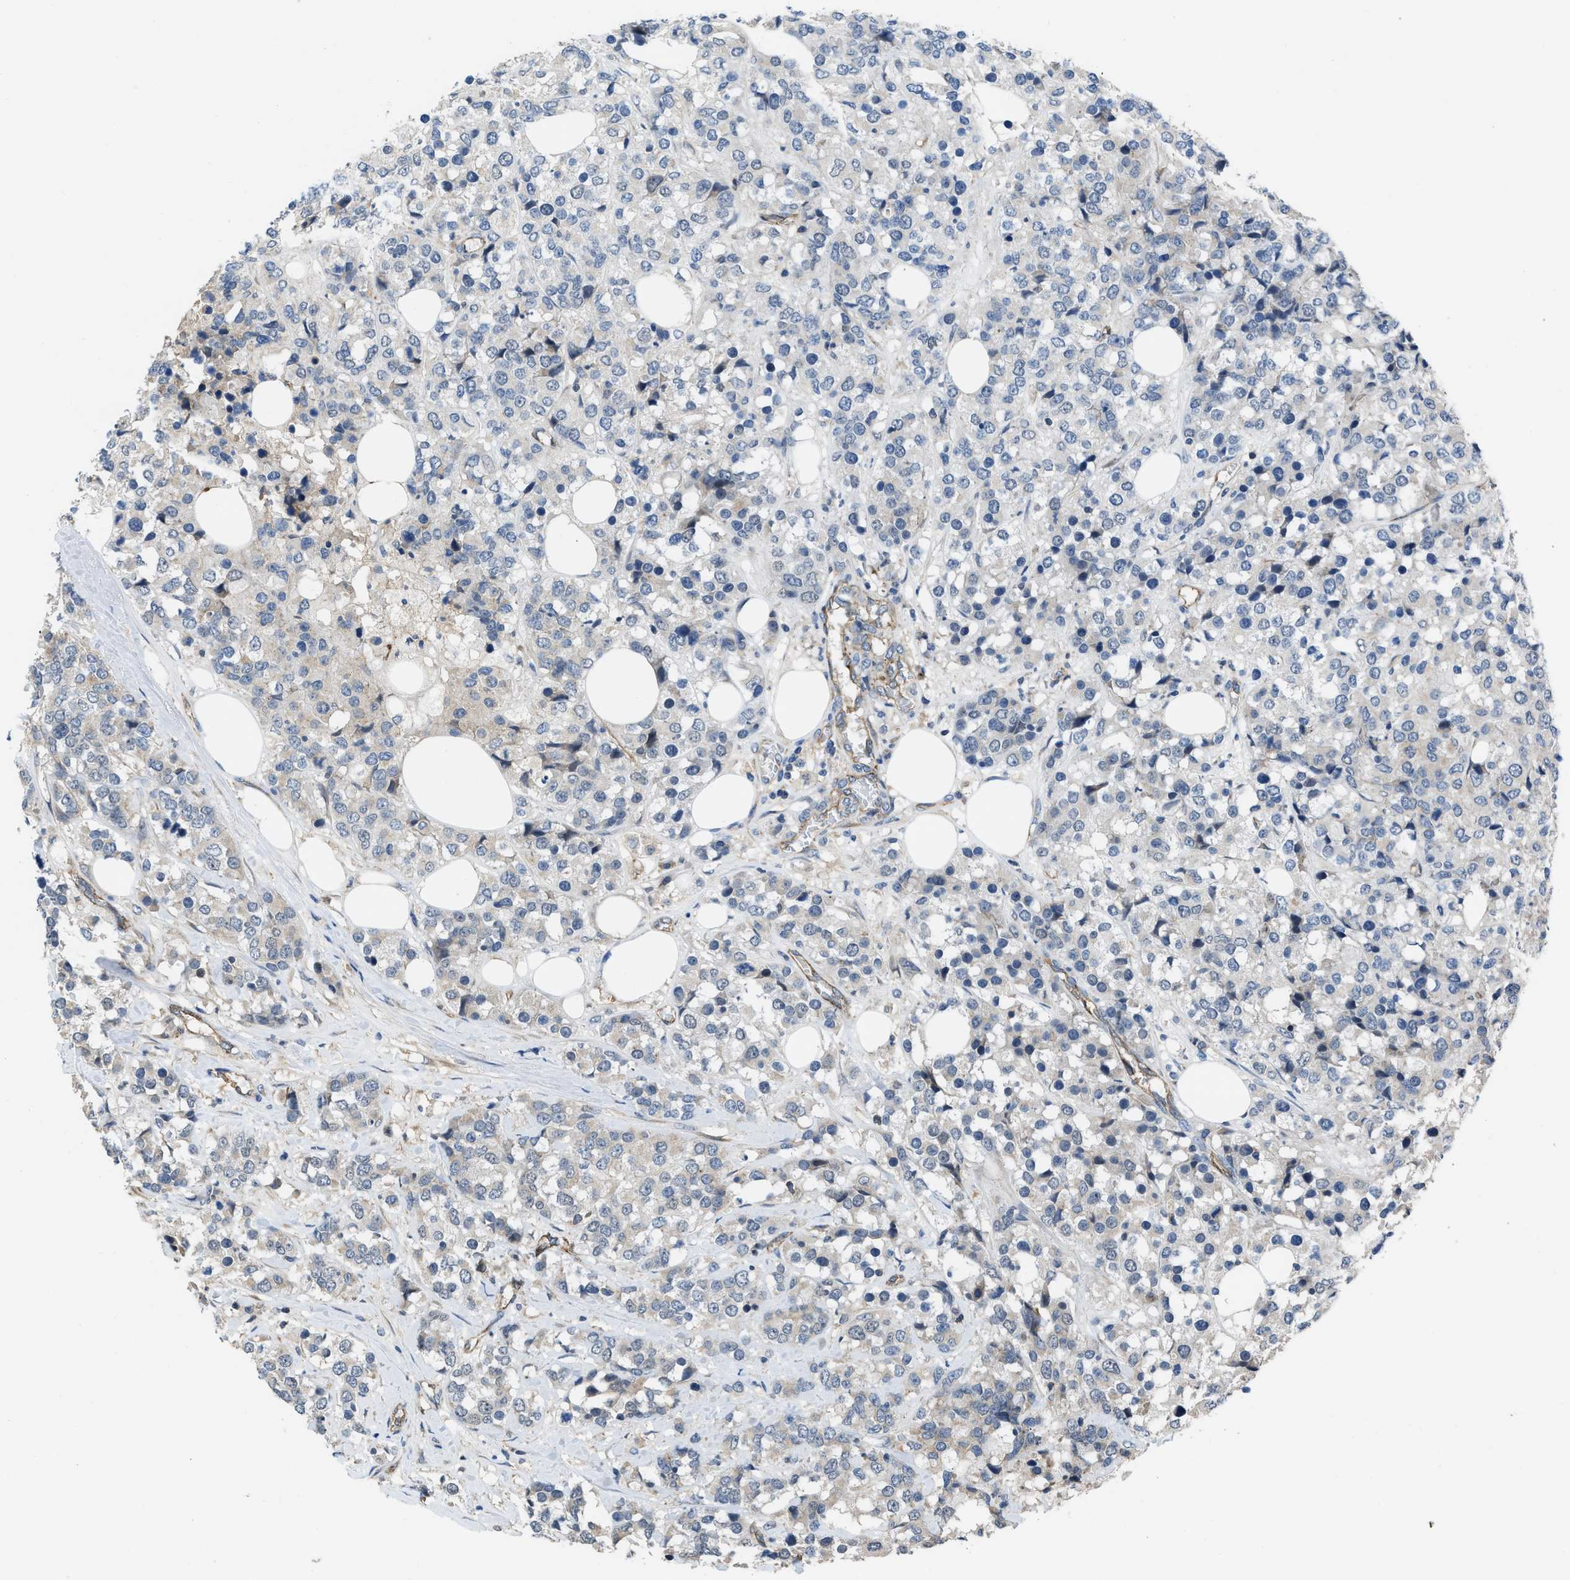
{"staining": {"intensity": "weak", "quantity": "<25%", "location": "cytoplasmic/membranous"}, "tissue": "breast cancer", "cell_type": "Tumor cells", "image_type": "cancer", "snomed": [{"axis": "morphology", "description": "Lobular carcinoma"}, {"axis": "topography", "description": "Breast"}], "caption": "Immunohistochemistry micrograph of human breast cancer stained for a protein (brown), which displays no staining in tumor cells.", "gene": "GPATCH2L", "patient": {"sex": "female", "age": 59}}